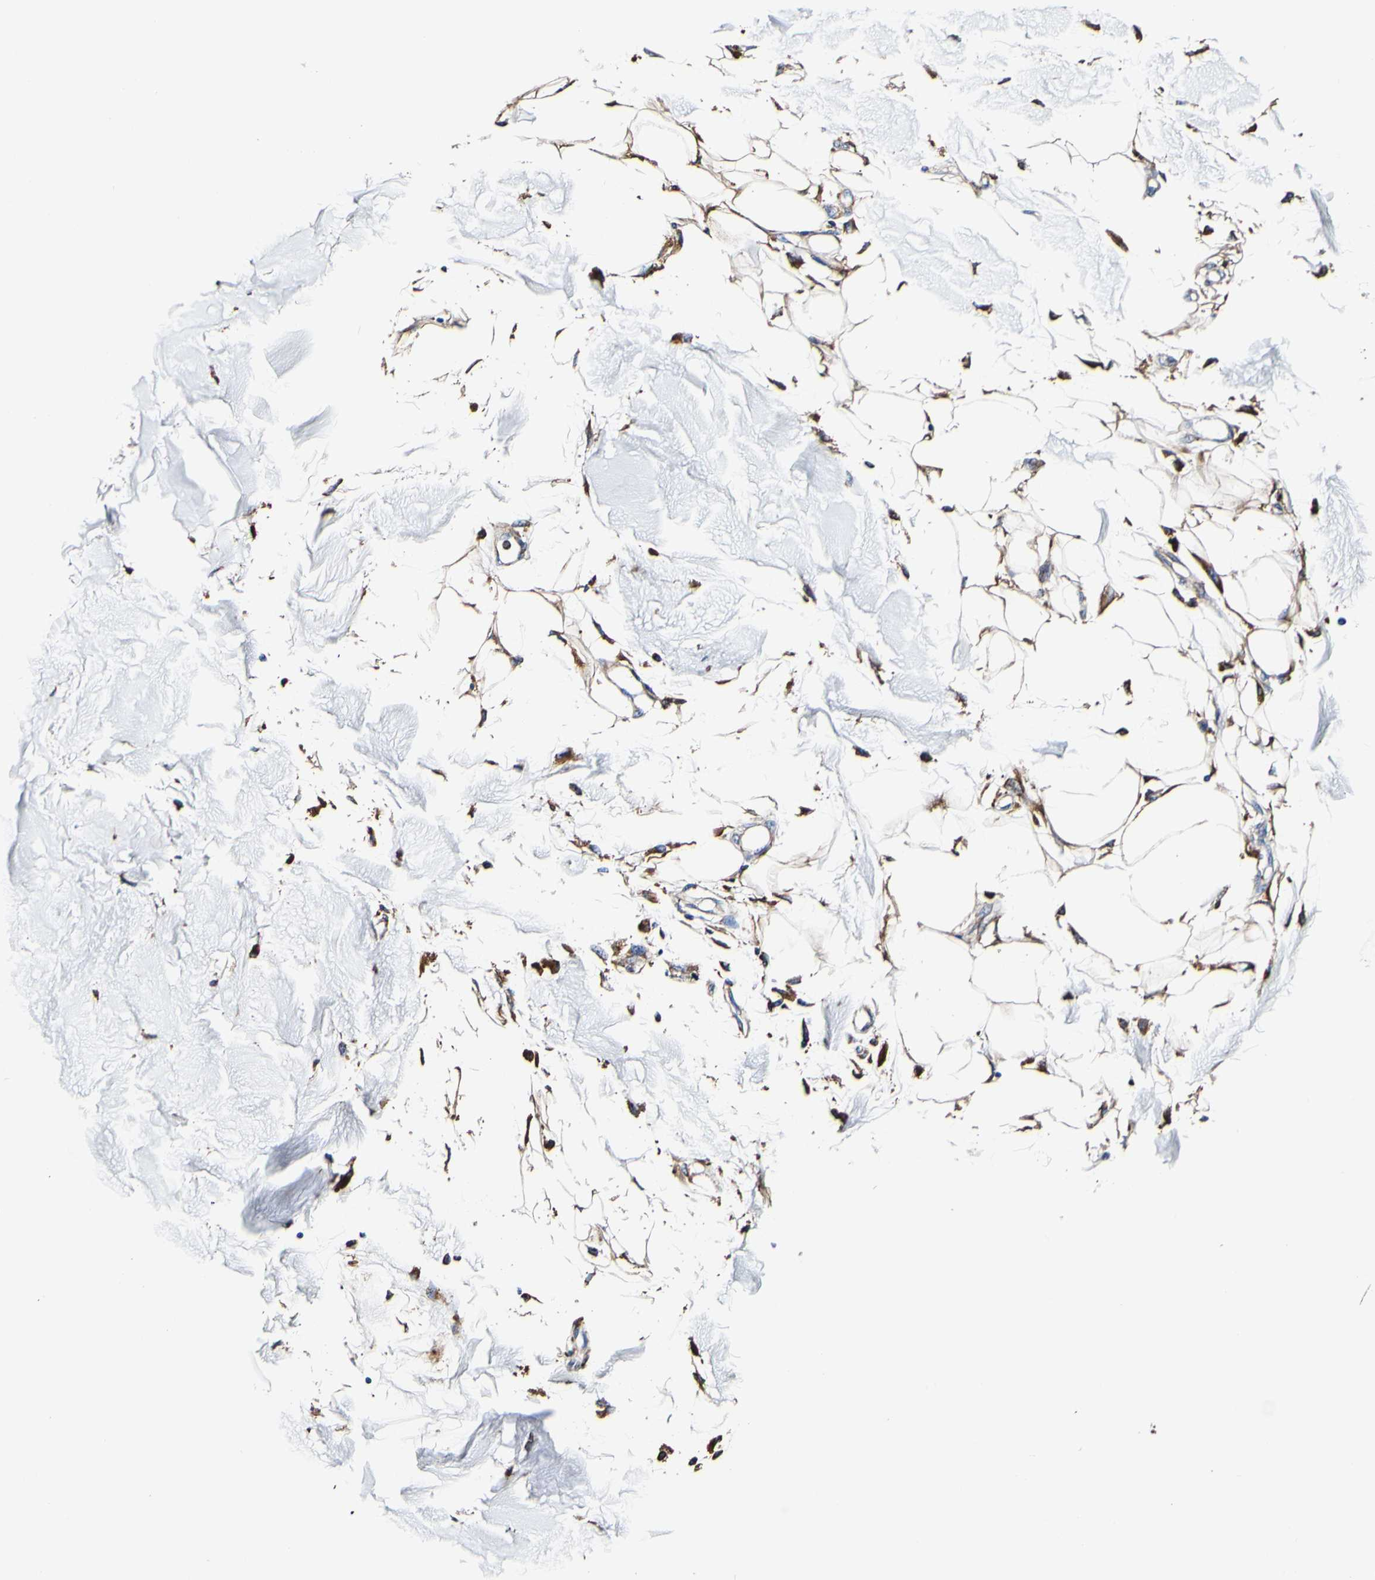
{"staining": {"intensity": "moderate", "quantity": "25%-75%", "location": "cytoplasmic/membranous"}, "tissue": "adipose tissue", "cell_type": "Adipocytes", "image_type": "normal", "snomed": [{"axis": "morphology", "description": "Squamous cell carcinoma, NOS"}, {"axis": "topography", "description": "Skin"}], "caption": "Immunohistochemistry (IHC) image of normal adipose tissue: adipose tissue stained using IHC shows medium levels of moderate protein expression localized specifically in the cytoplasmic/membranous of adipocytes, appearing as a cytoplasmic/membranous brown color.", "gene": "P4HB", "patient": {"sex": "male", "age": 83}}